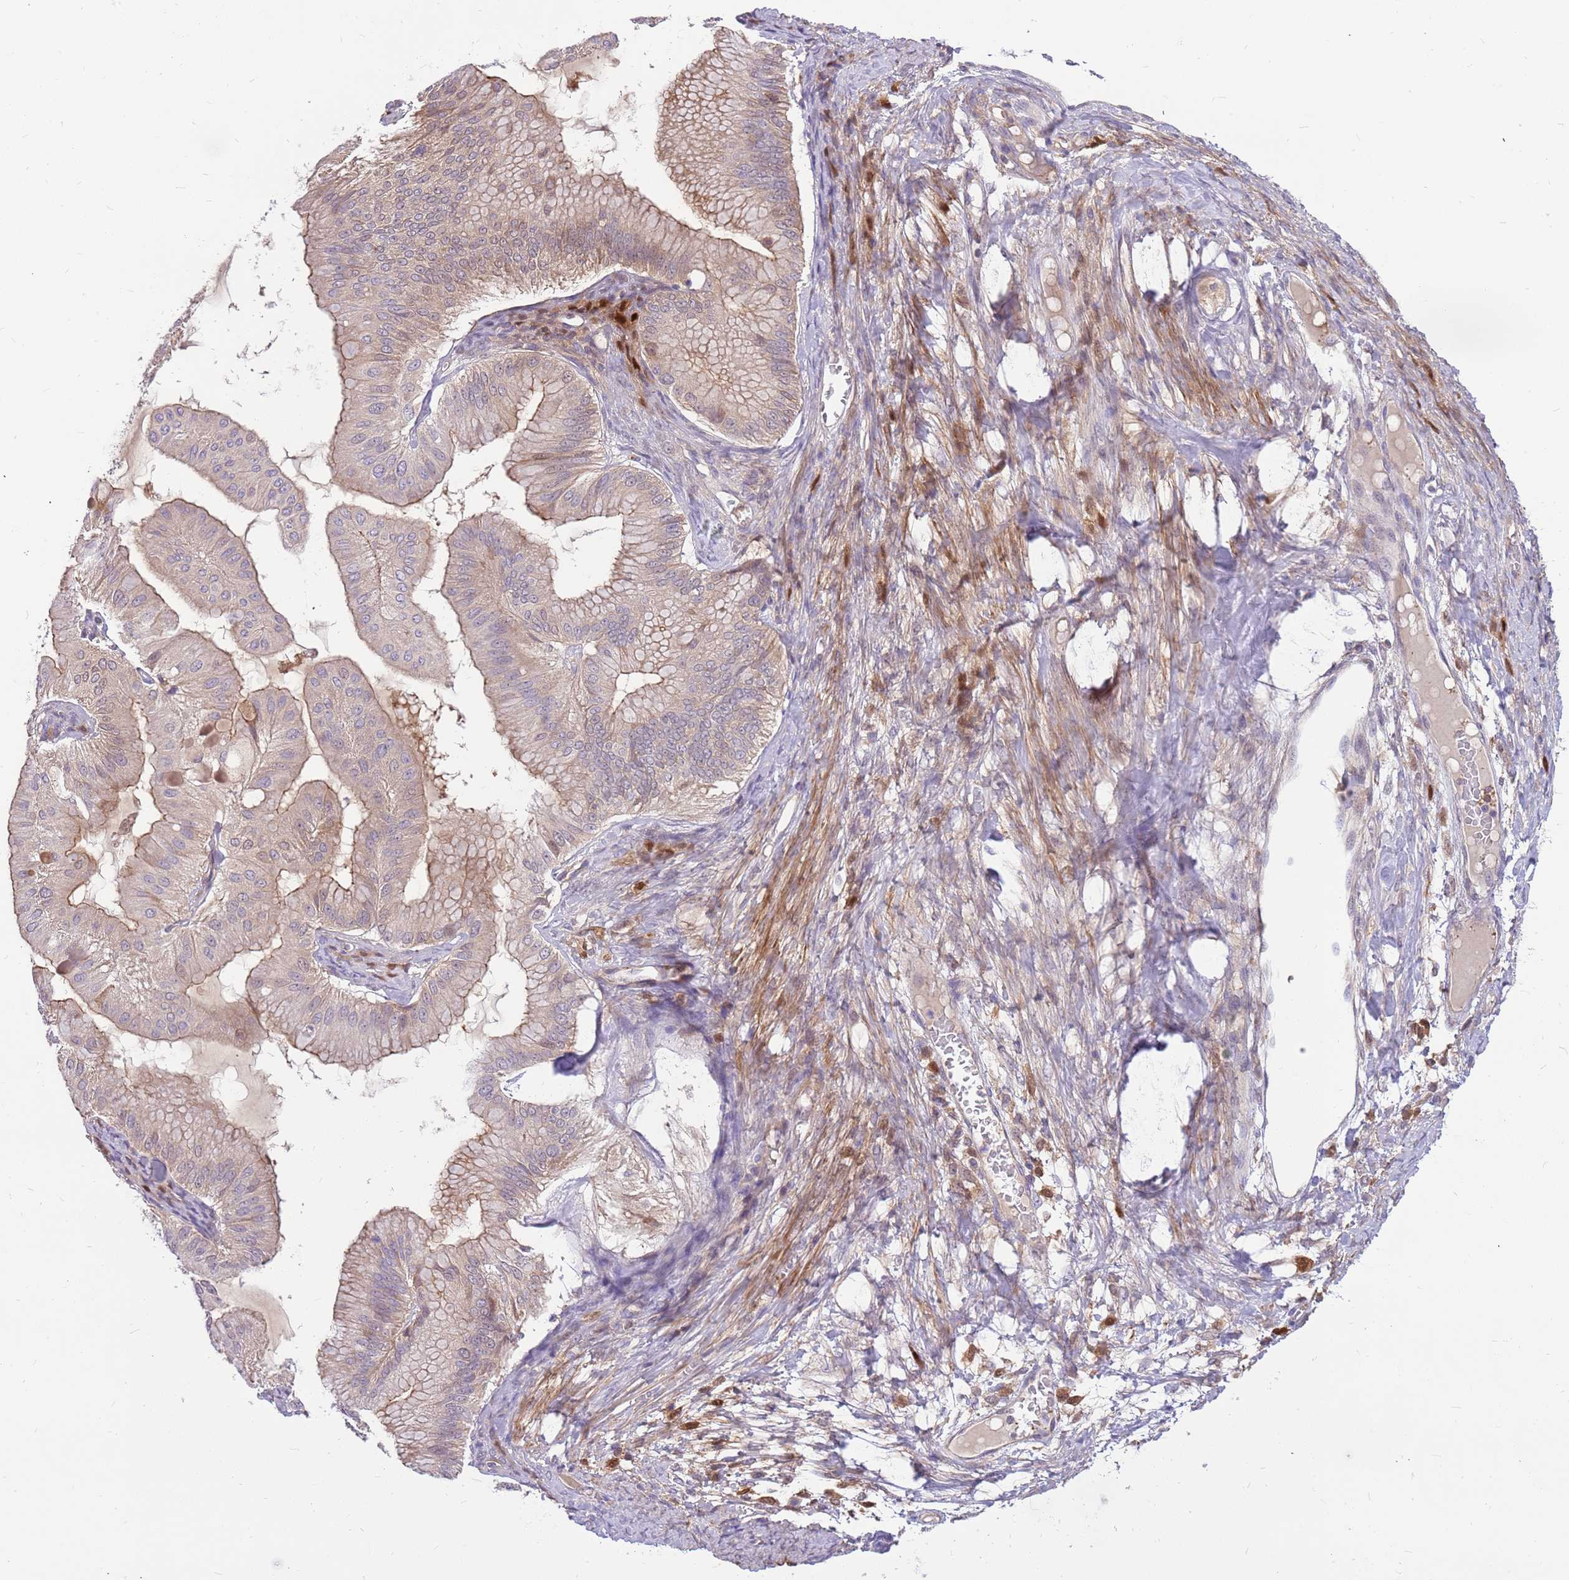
{"staining": {"intensity": "weak", "quantity": "25%-75%", "location": "cytoplasmic/membranous"}, "tissue": "ovarian cancer", "cell_type": "Tumor cells", "image_type": "cancer", "snomed": [{"axis": "morphology", "description": "Cystadenocarcinoma, mucinous, NOS"}, {"axis": "topography", "description": "Ovary"}], "caption": "Human ovarian cancer stained with a brown dye demonstrates weak cytoplasmic/membranous positive positivity in approximately 25%-75% of tumor cells.", "gene": "MVD", "patient": {"sex": "female", "age": 61}}